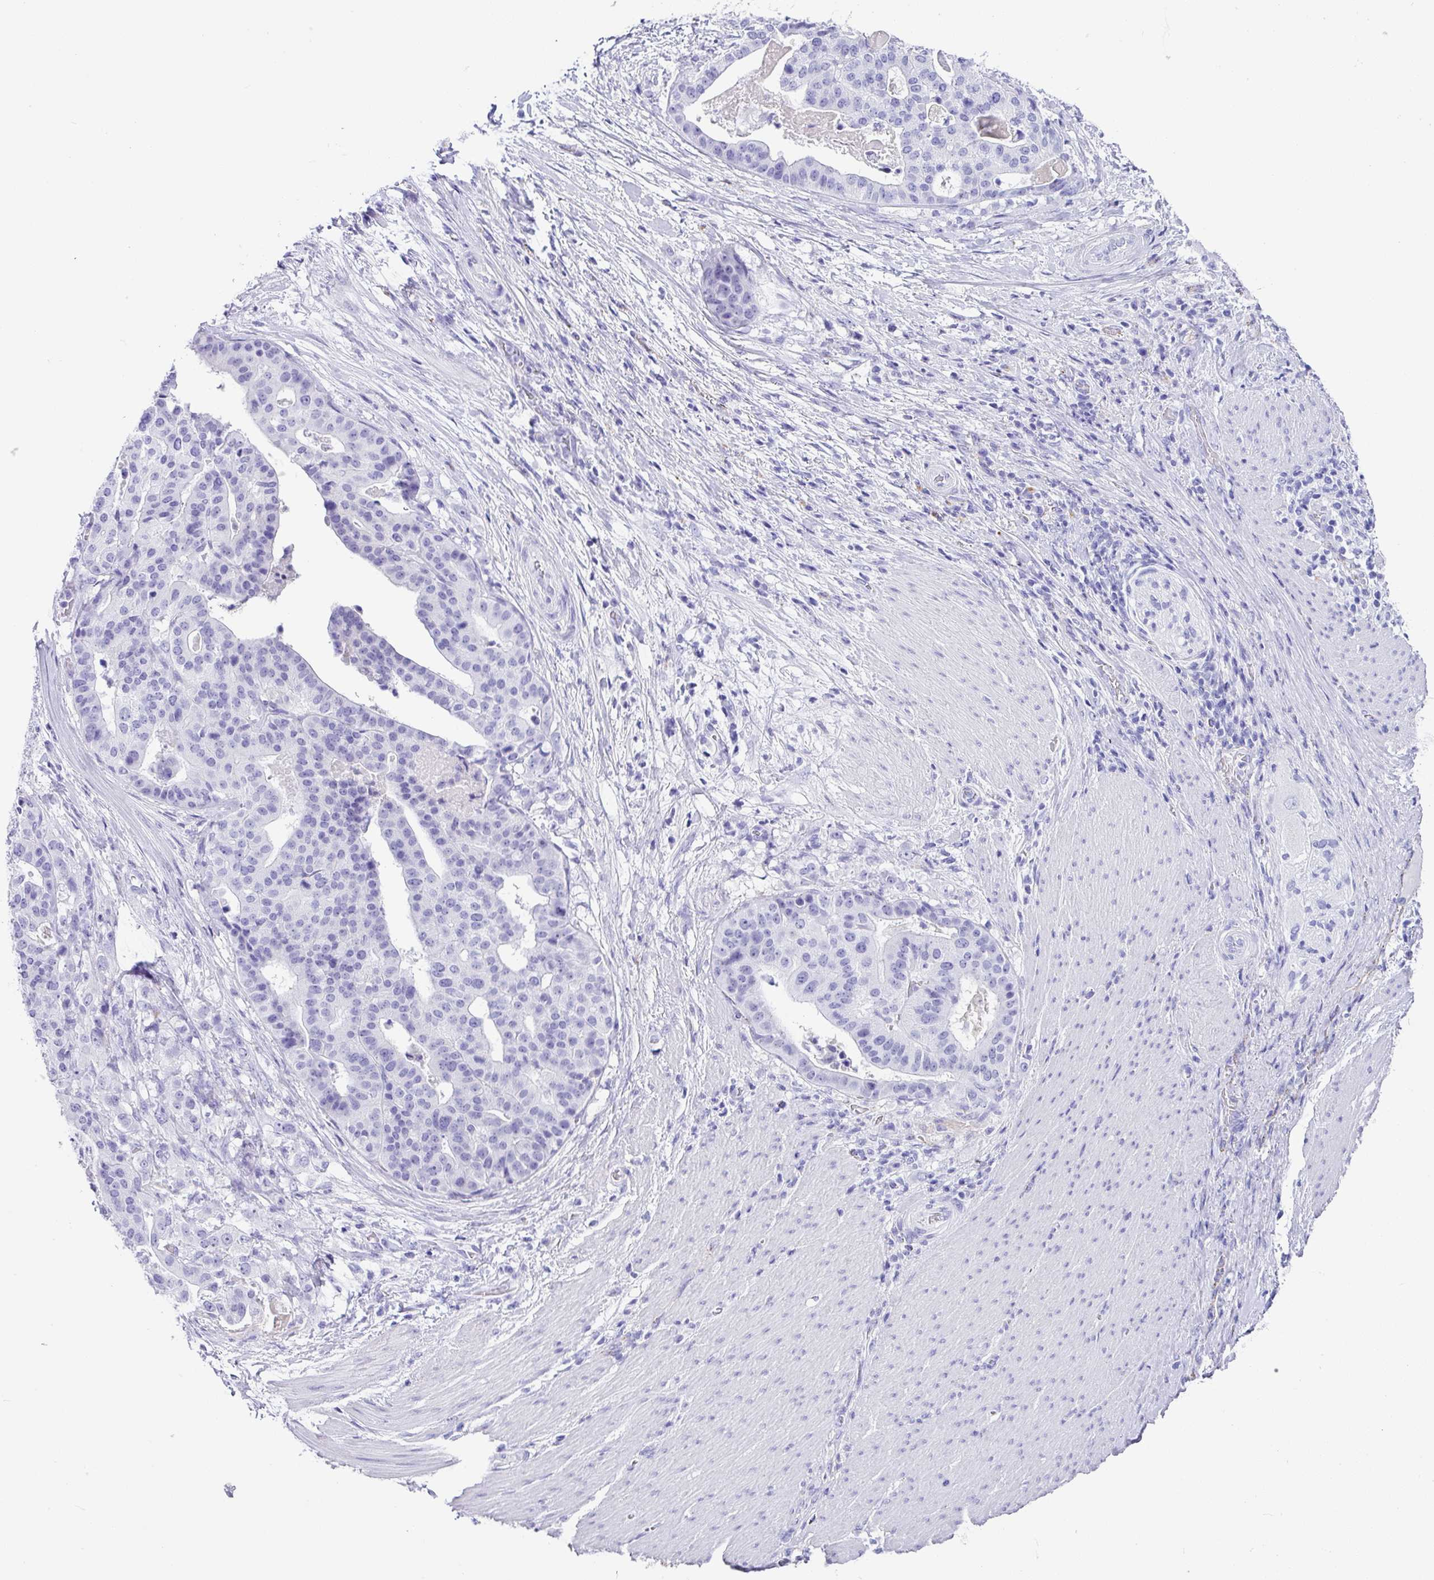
{"staining": {"intensity": "negative", "quantity": "none", "location": "none"}, "tissue": "stomach cancer", "cell_type": "Tumor cells", "image_type": "cancer", "snomed": [{"axis": "morphology", "description": "Adenocarcinoma, NOS"}, {"axis": "topography", "description": "Stomach"}], "caption": "This is an immunohistochemistry (IHC) image of adenocarcinoma (stomach). There is no expression in tumor cells.", "gene": "ZG16", "patient": {"sex": "male", "age": 48}}